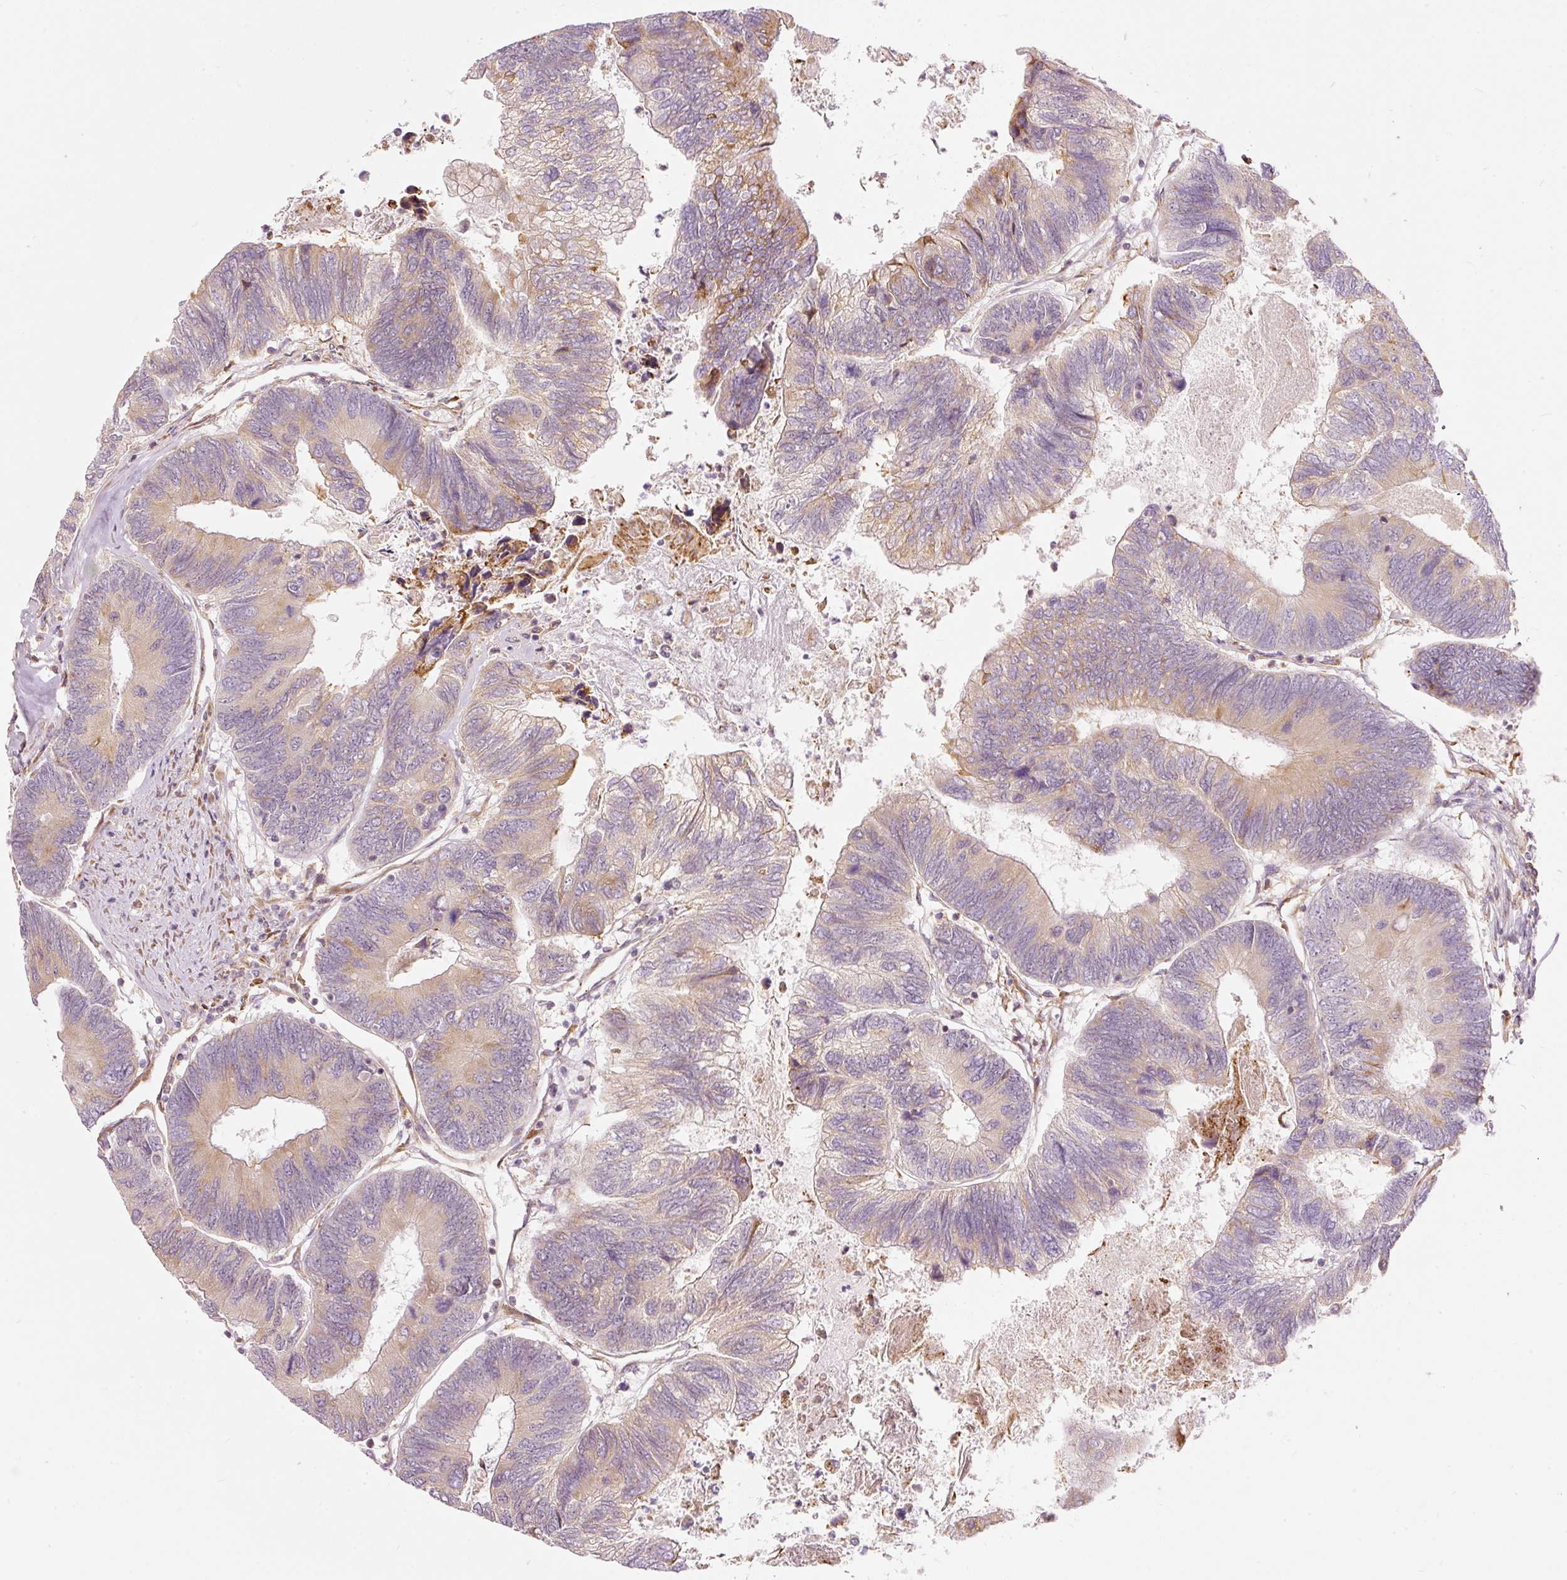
{"staining": {"intensity": "weak", "quantity": "25%-75%", "location": "cytoplasmic/membranous"}, "tissue": "colorectal cancer", "cell_type": "Tumor cells", "image_type": "cancer", "snomed": [{"axis": "morphology", "description": "Adenocarcinoma, NOS"}, {"axis": "topography", "description": "Colon"}], "caption": "The image shows immunohistochemical staining of colorectal adenocarcinoma. There is weak cytoplasmic/membranous positivity is appreciated in approximately 25%-75% of tumor cells.", "gene": "SNAPC5", "patient": {"sex": "female", "age": 67}}